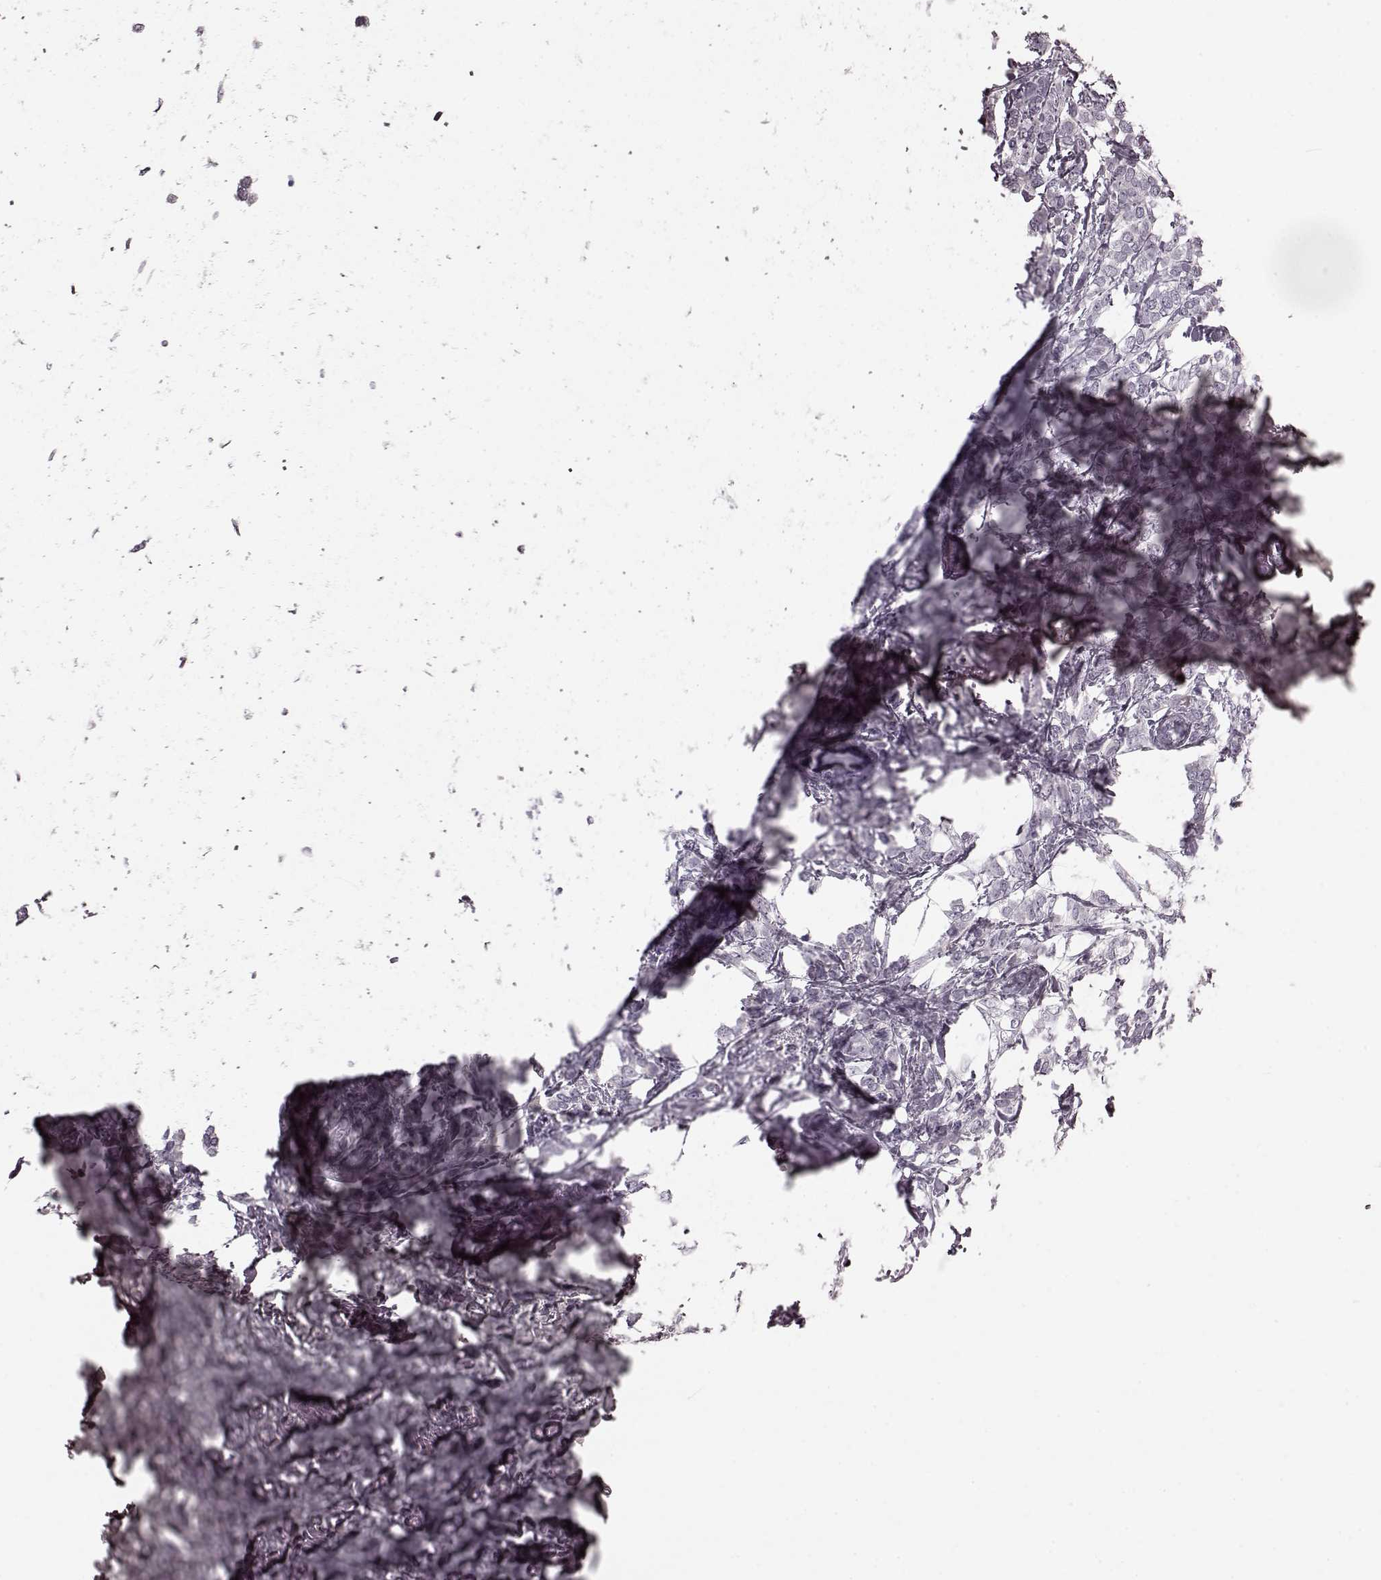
{"staining": {"intensity": "negative", "quantity": "none", "location": "none"}, "tissue": "breast cancer", "cell_type": "Tumor cells", "image_type": "cancer", "snomed": [{"axis": "morphology", "description": "Lobular carcinoma"}, {"axis": "topography", "description": "Breast"}], "caption": "A photomicrograph of human lobular carcinoma (breast) is negative for staining in tumor cells.", "gene": "CST7", "patient": {"sex": "female", "age": 49}}